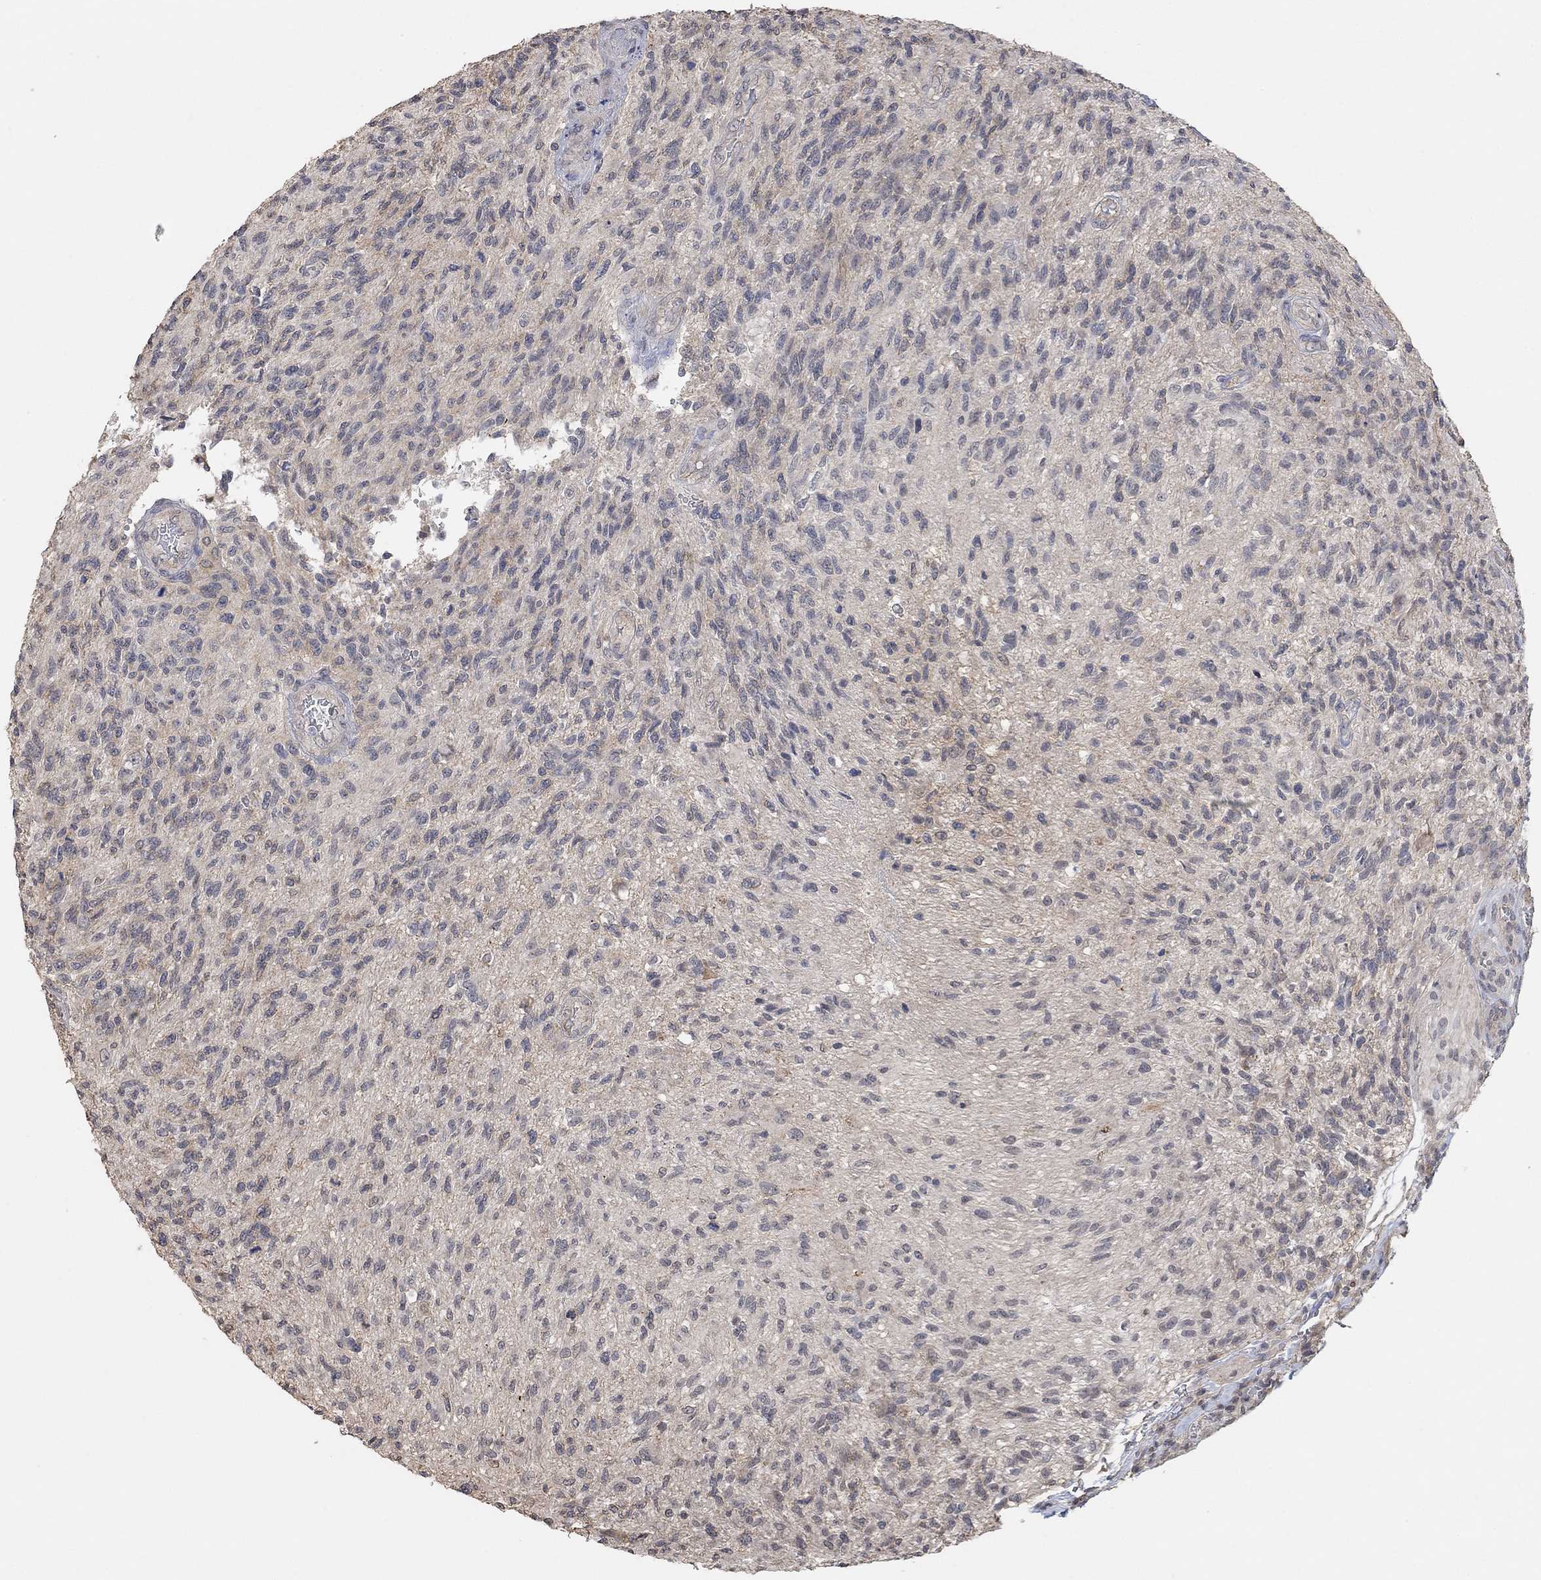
{"staining": {"intensity": "negative", "quantity": "none", "location": "none"}, "tissue": "glioma", "cell_type": "Tumor cells", "image_type": "cancer", "snomed": [{"axis": "morphology", "description": "Glioma, malignant, High grade"}, {"axis": "topography", "description": "Brain"}], "caption": "Glioma was stained to show a protein in brown. There is no significant positivity in tumor cells.", "gene": "UNC5B", "patient": {"sex": "male", "age": 56}}